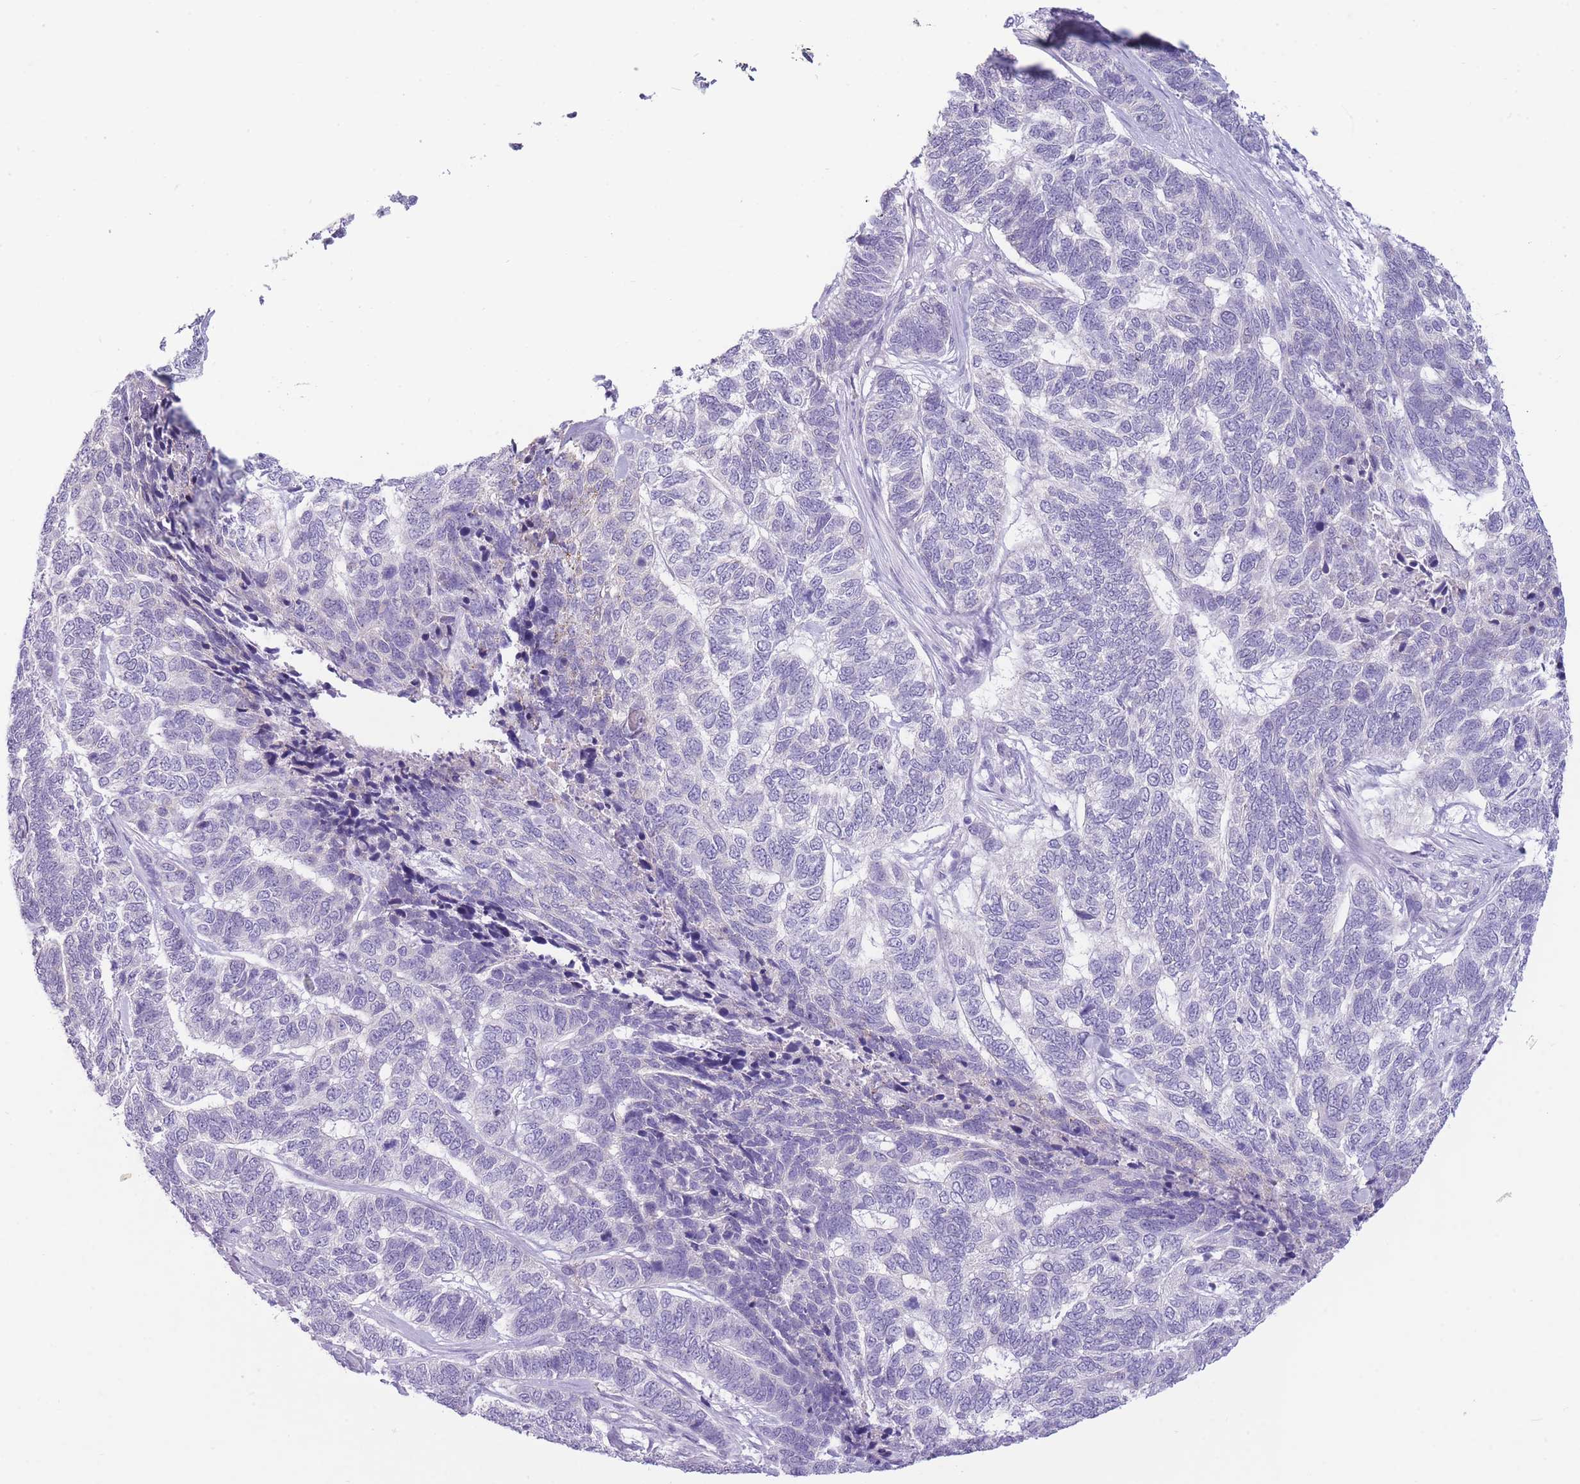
{"staining": {"intensity": "negative", "quantity": "none", "location": "none"}, "tissue": "skin cancer", "cell_type": "Tumor cells", "image_type": "cancer", "snomed": [{"axis": "morphology", "description": "Basal cell carcinoma"}, {"axis": "topography", "description": "Skin"}], "caption": "Skin cancer stained for a protein using IHC reveals no positivity tumor cells.", "gene": "ASAP3", "patient": {"sex": "female", "age": 65}}